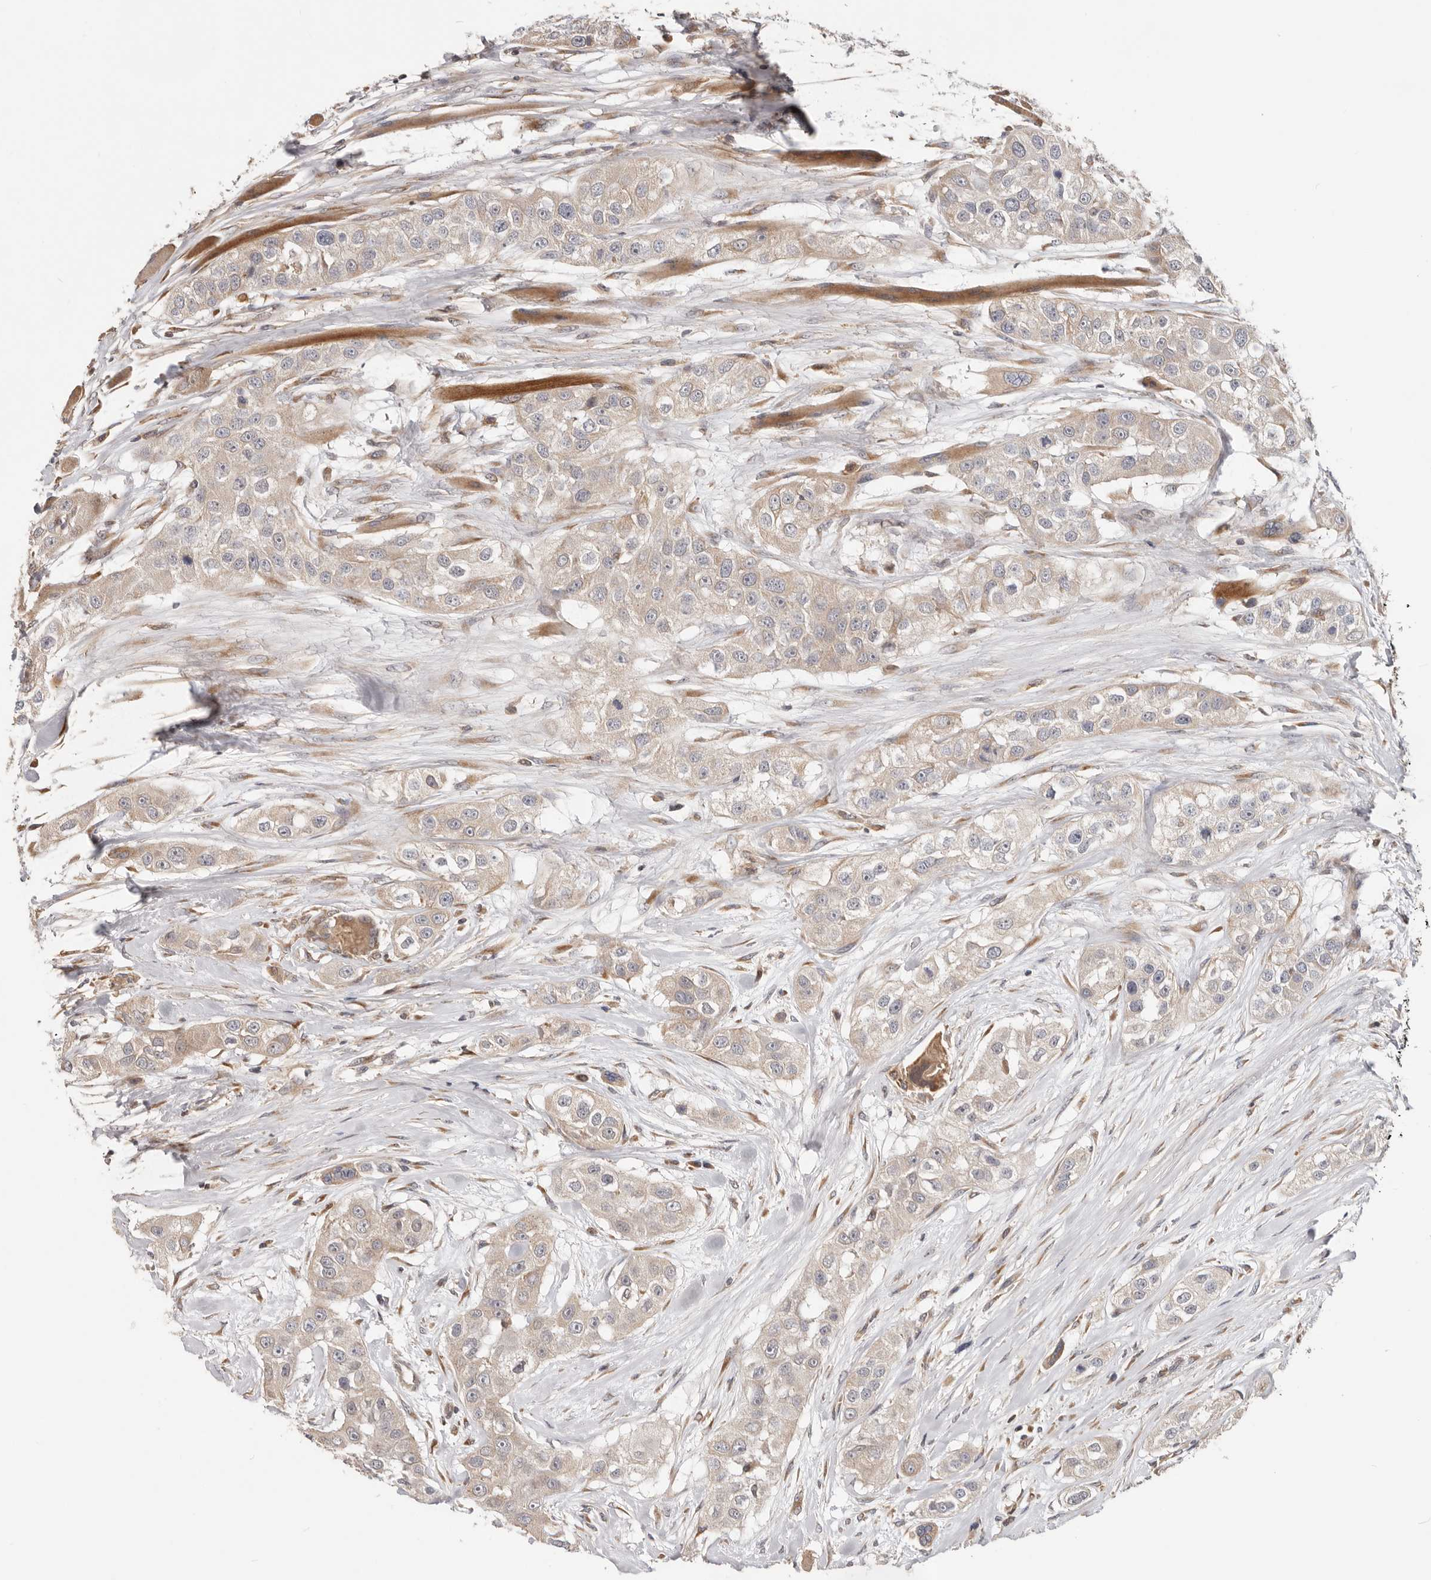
{"staining": {"intensity": "negative", "quantity": "none", "location": "none"}, "tissue": "head and neck cancer", "cell_type": "Tumor cells", "image_type": "cancer", "snomed": [{"axis": "morphology", "description": "Normal tissue, NOS"}, {"axis": "morphology", "description": "Squamous cell carcinoma, NOS"}, {"axis": "topography", "description": "Skeletal muscle"}, {"axis": "topography", "description": "Head-Neck"}], "caption": "A high-resolution micrograph shows IHC staining of head and neck cancer, which demonstrates no significant positivity in tumor cells.", "gene": "LRP6", "patient": {"sex": "male", "age": 51}}